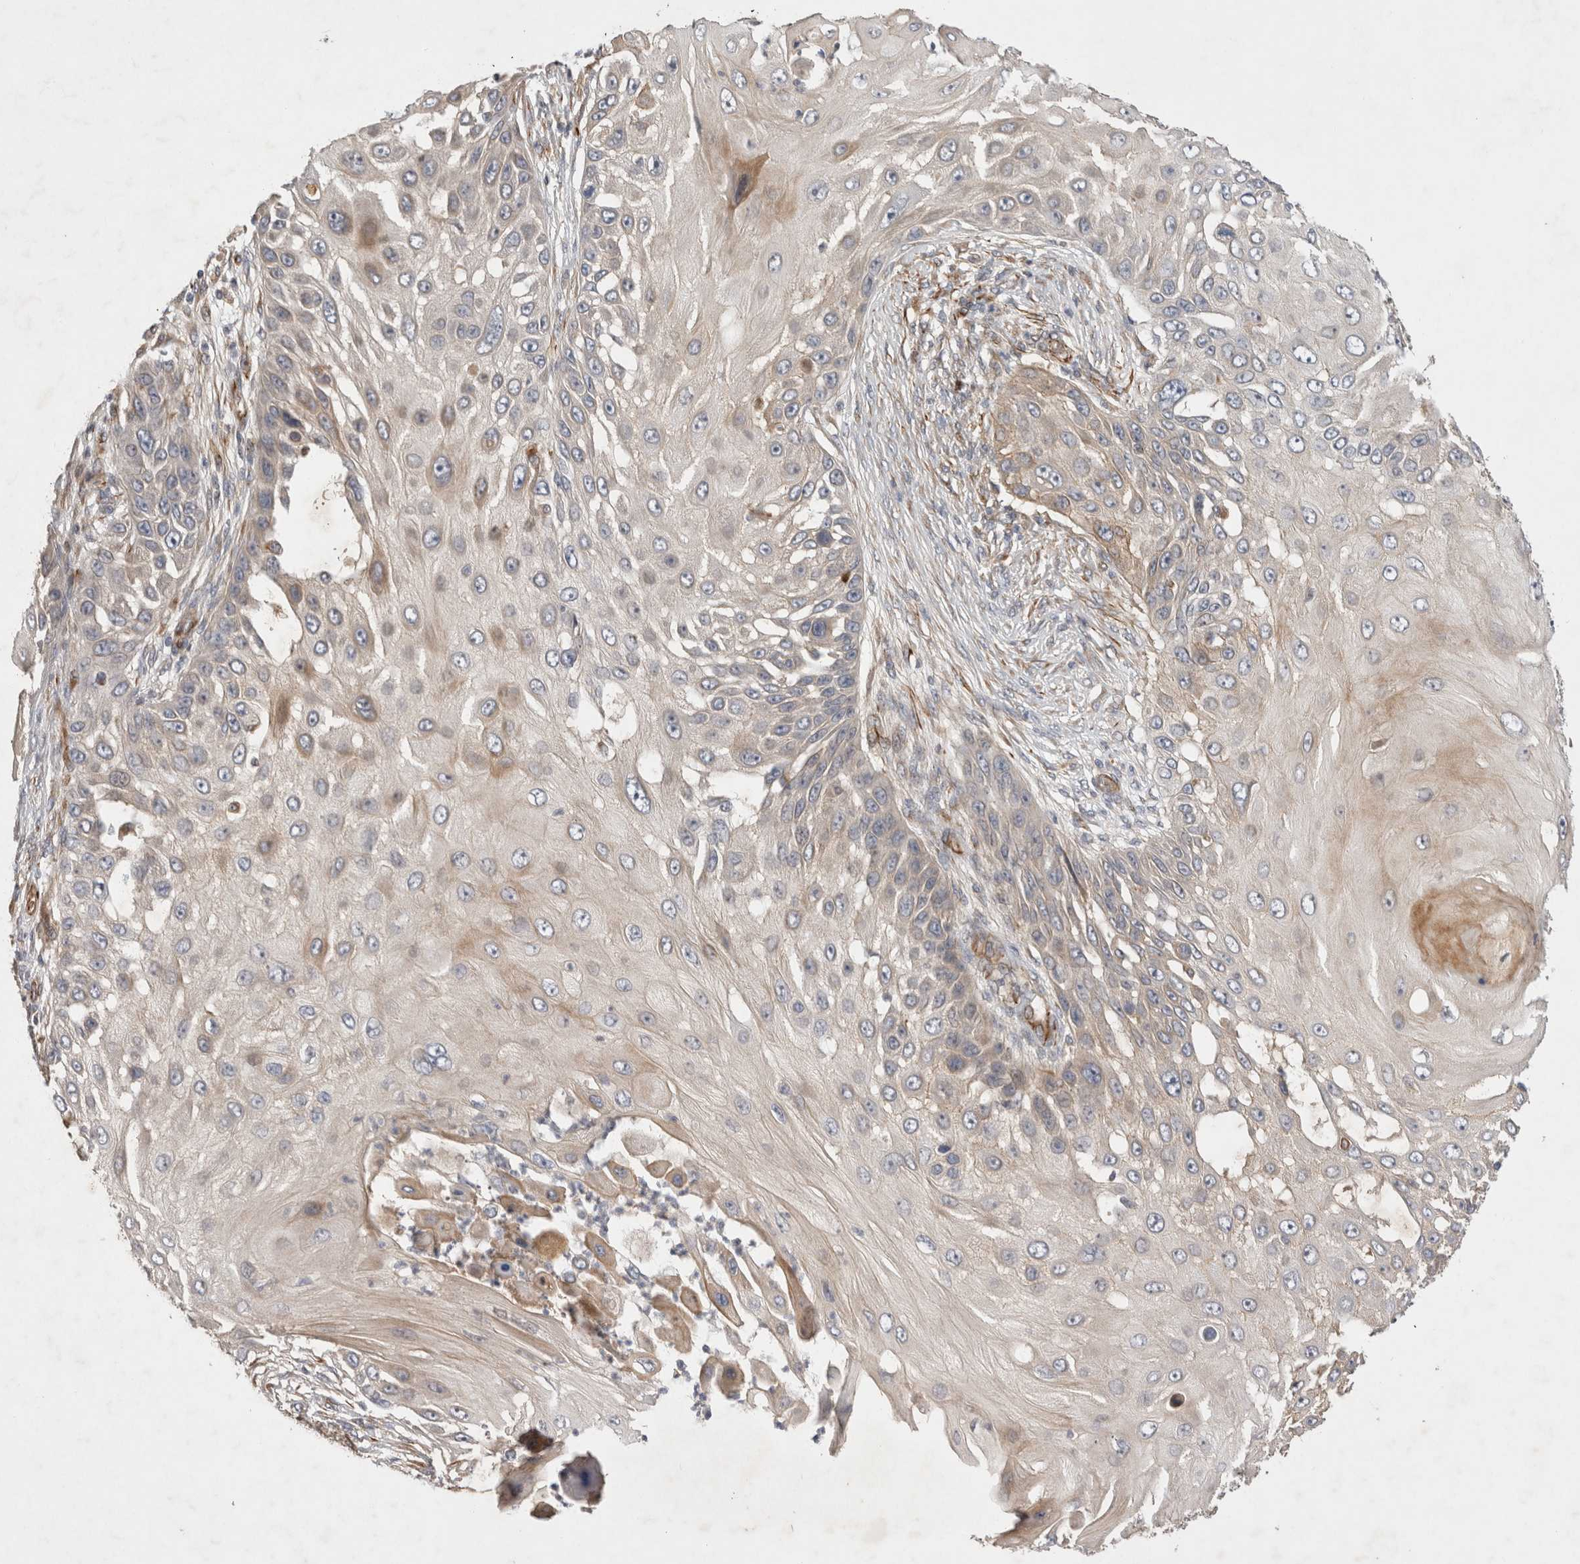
{"staining": {"intensity": "moderate", "quantity": "<25%", "location": "cytoplasmic/membranous"}, "tissue": "skin cancer", "cell_type": "Tumor cells", "image_type": "cancer", "snomed": [{"axis": "morphology", "description": "Squamous cell carcinoma, NOS"}, {"axis": "topography", "description": "Skin"}], "caption": "A brown stain highlights moderate cytoplasmic/membranous positivity of a protein in human squamous cell carcinoma (skin) tumor cells. (IHC, brightfield microscopy, high magnification).", "gene": "NMU", "patient": {"sex": "female", "age": 44}}